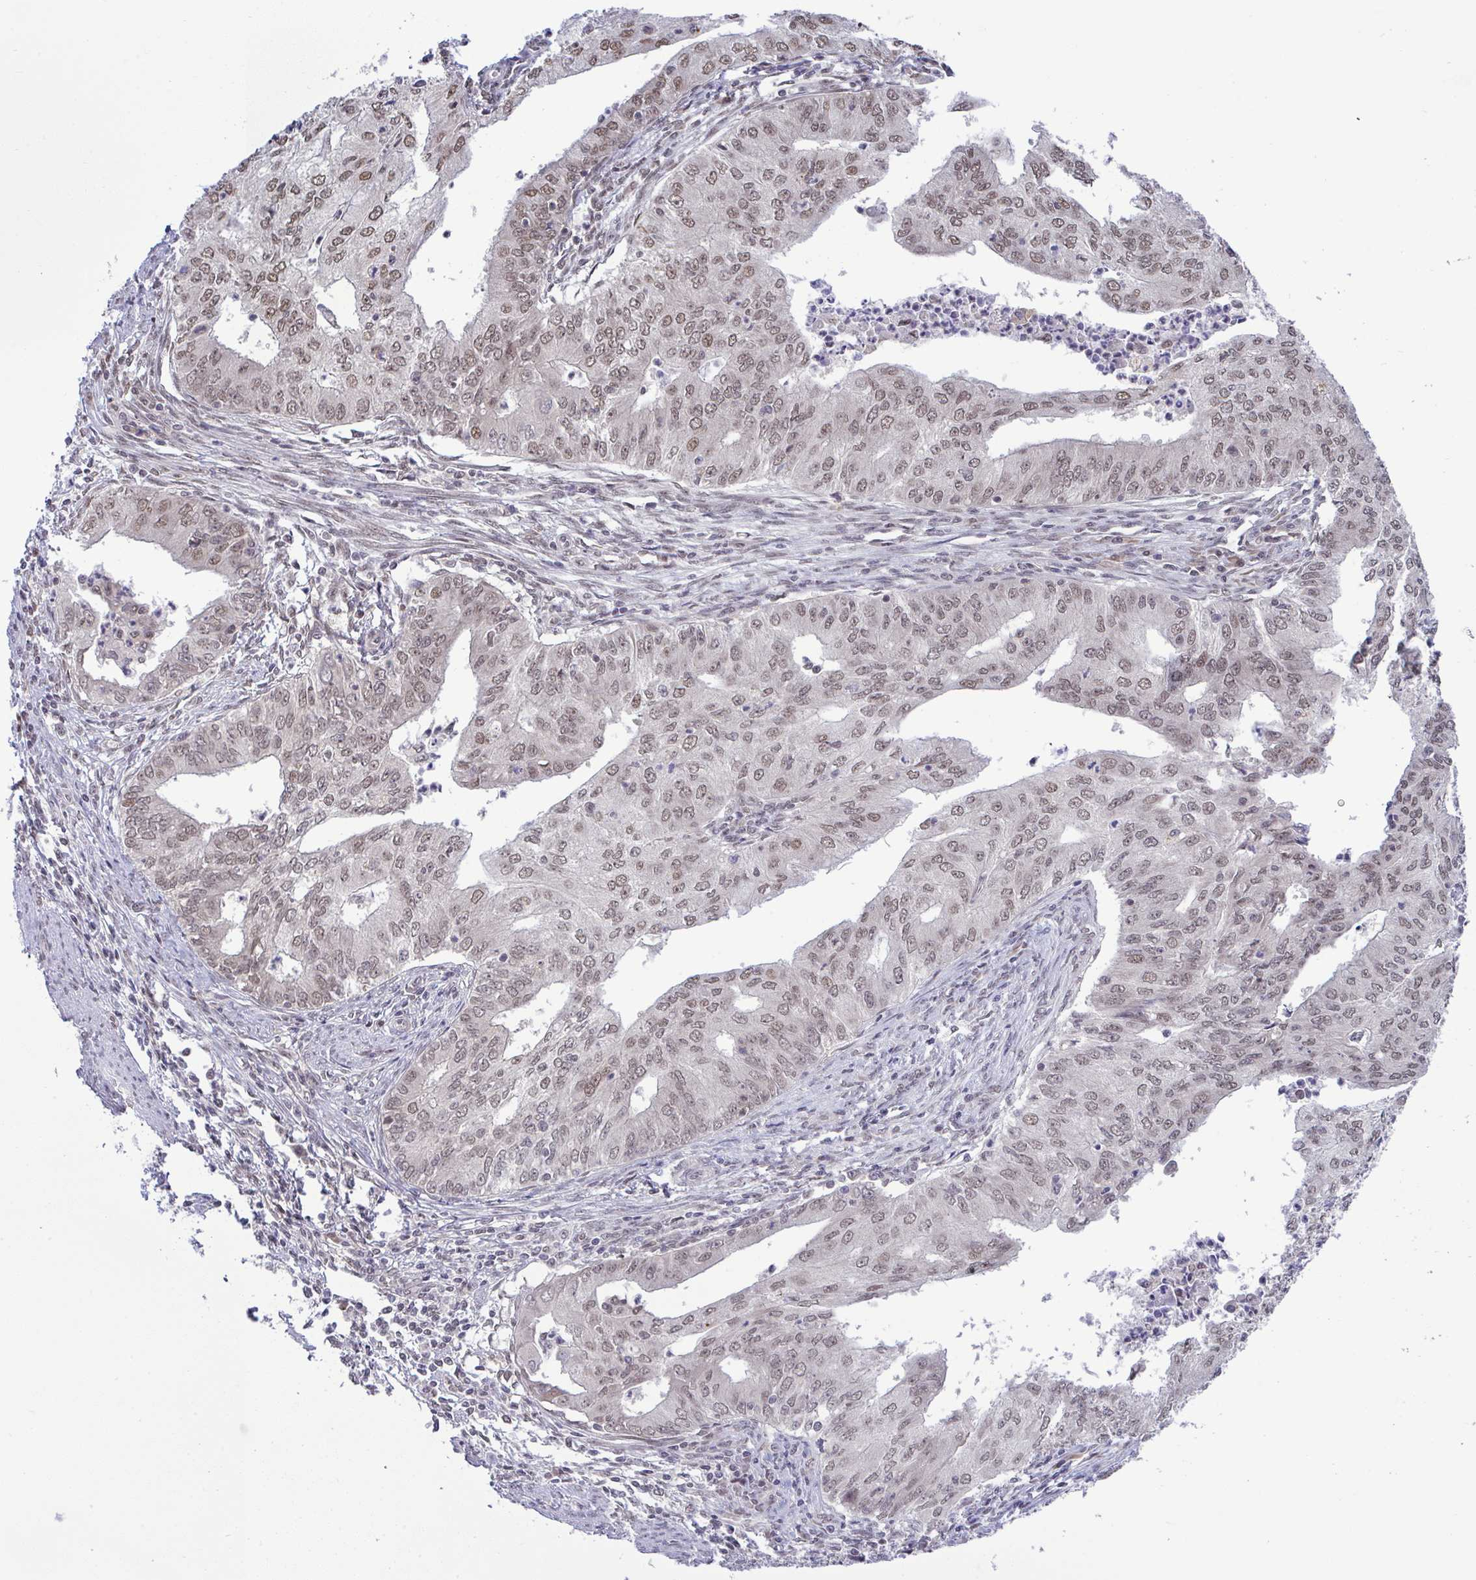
{"staining": {"intensity": "moderate", "quantity": ">75%", "location": "nuclear"}, "tissue": "endometrial cancer", "cell_type": "Tumor cells", "image_type": "cancer", "snomed": [{"axis": "morphology", "description": "Adenocarcinoma, NOS"}, {"axis": "topography", "description": "Endometrium"}], "caption": "DAB (3,3'-diaminobenzidine) immunohistochemical staining of endometrial cancer (adenocarcinoma) shows moderate nuclear protein expression in about >75% of tumor cells.", "gene": "C9orf64", "patient": {"sex": "female", "age": 50}}